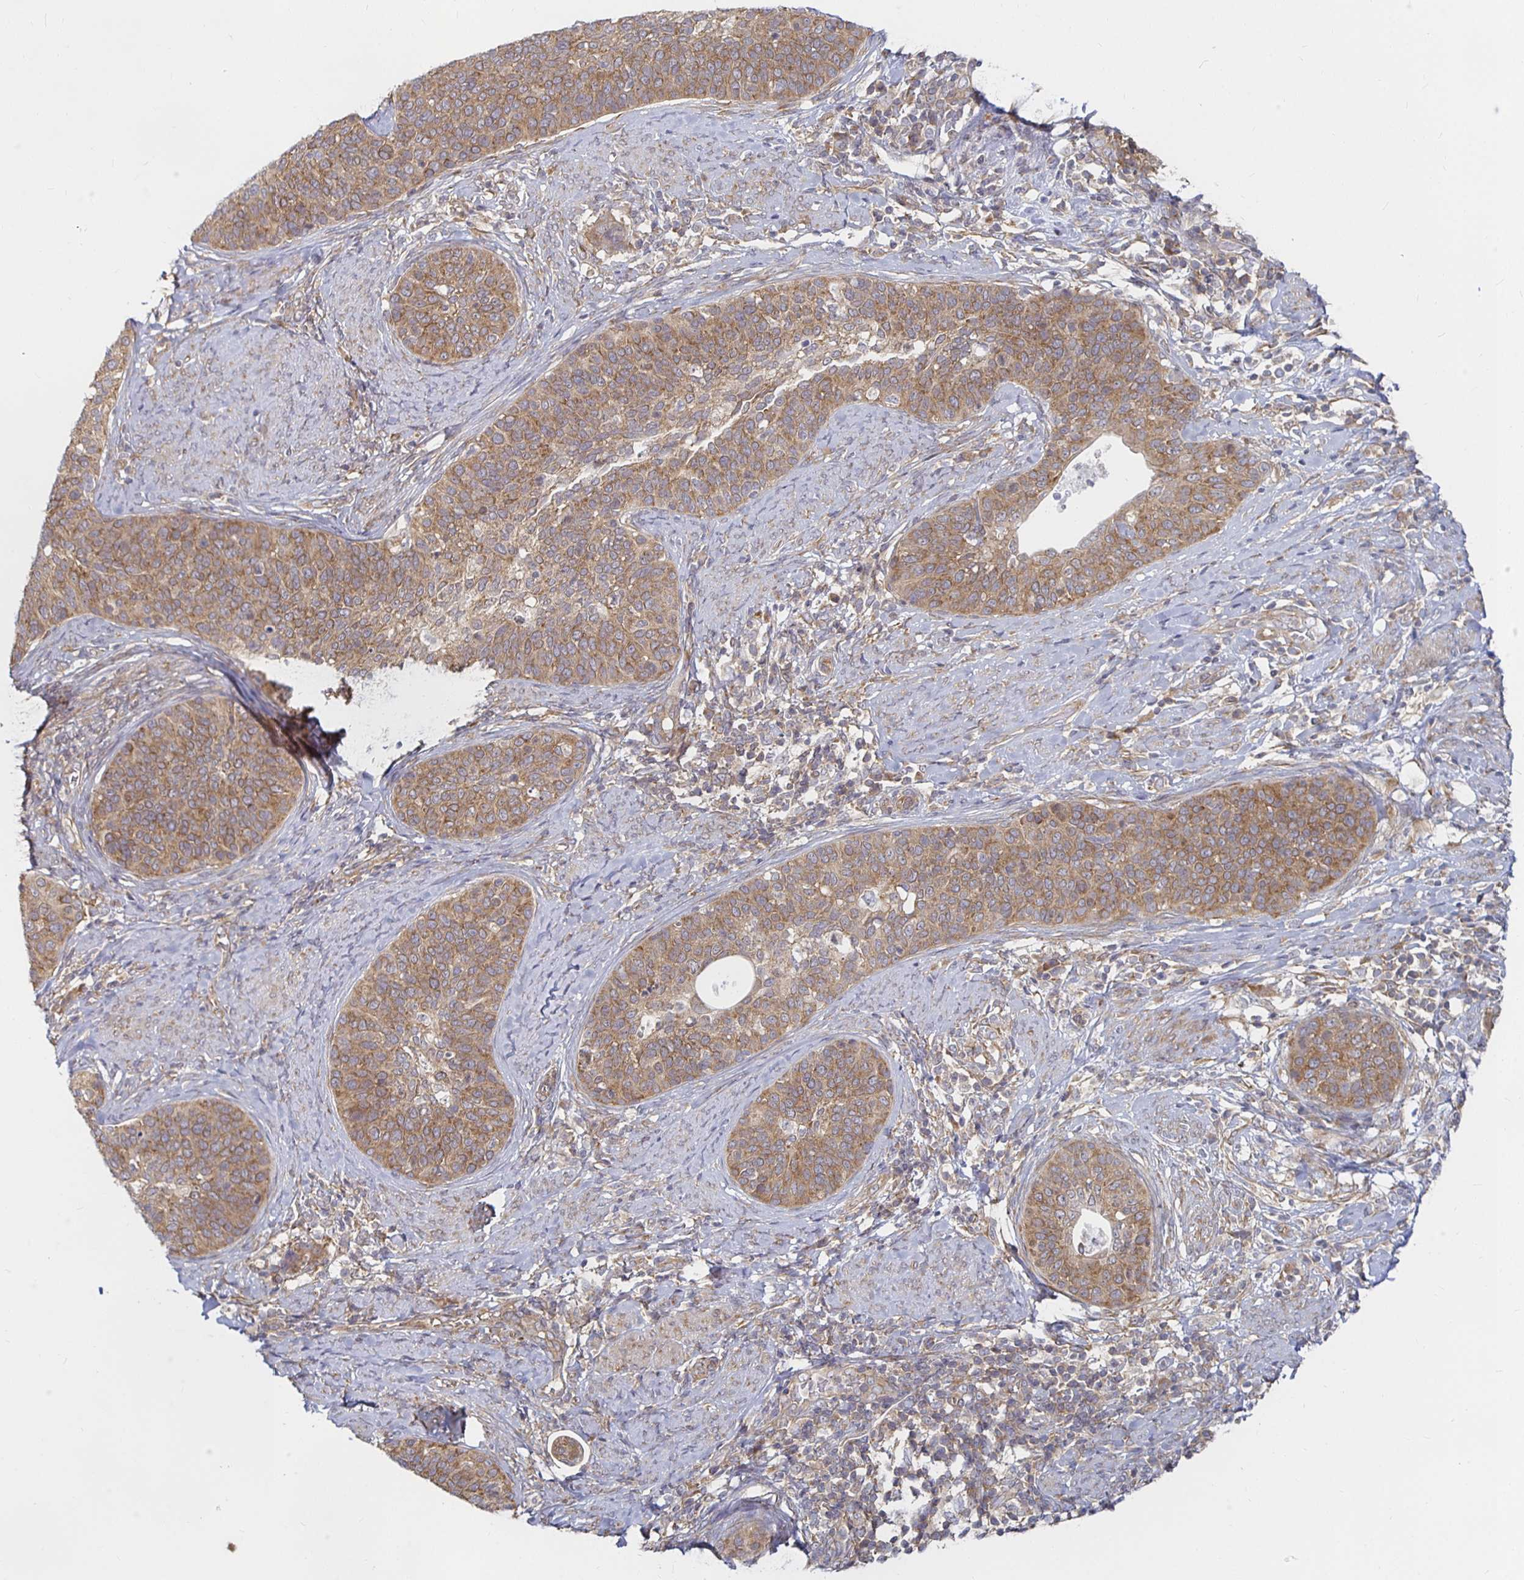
{"staining": {"intensity": "moderate", "quantity": ">75%", "location": "cytoplasmic/membranous"}, "tissue": "cervical cancer", "cell_type": "Tumor cells", "image_type": "cancer", "snomed": [{"axis": "morphology", "description": "Squamous cell carcinoma, NOS"}, {"axis": "topography", "description": "Cervix"}], "caption": "Squamous cell carcinoma (cervical) stained with a brown dye displays moderate cytoplasmic/membranous positive expression in approximately >75% of tumor cells.", "gene": "PDAP1", "patient": {"sex": "female", "age": 69}}